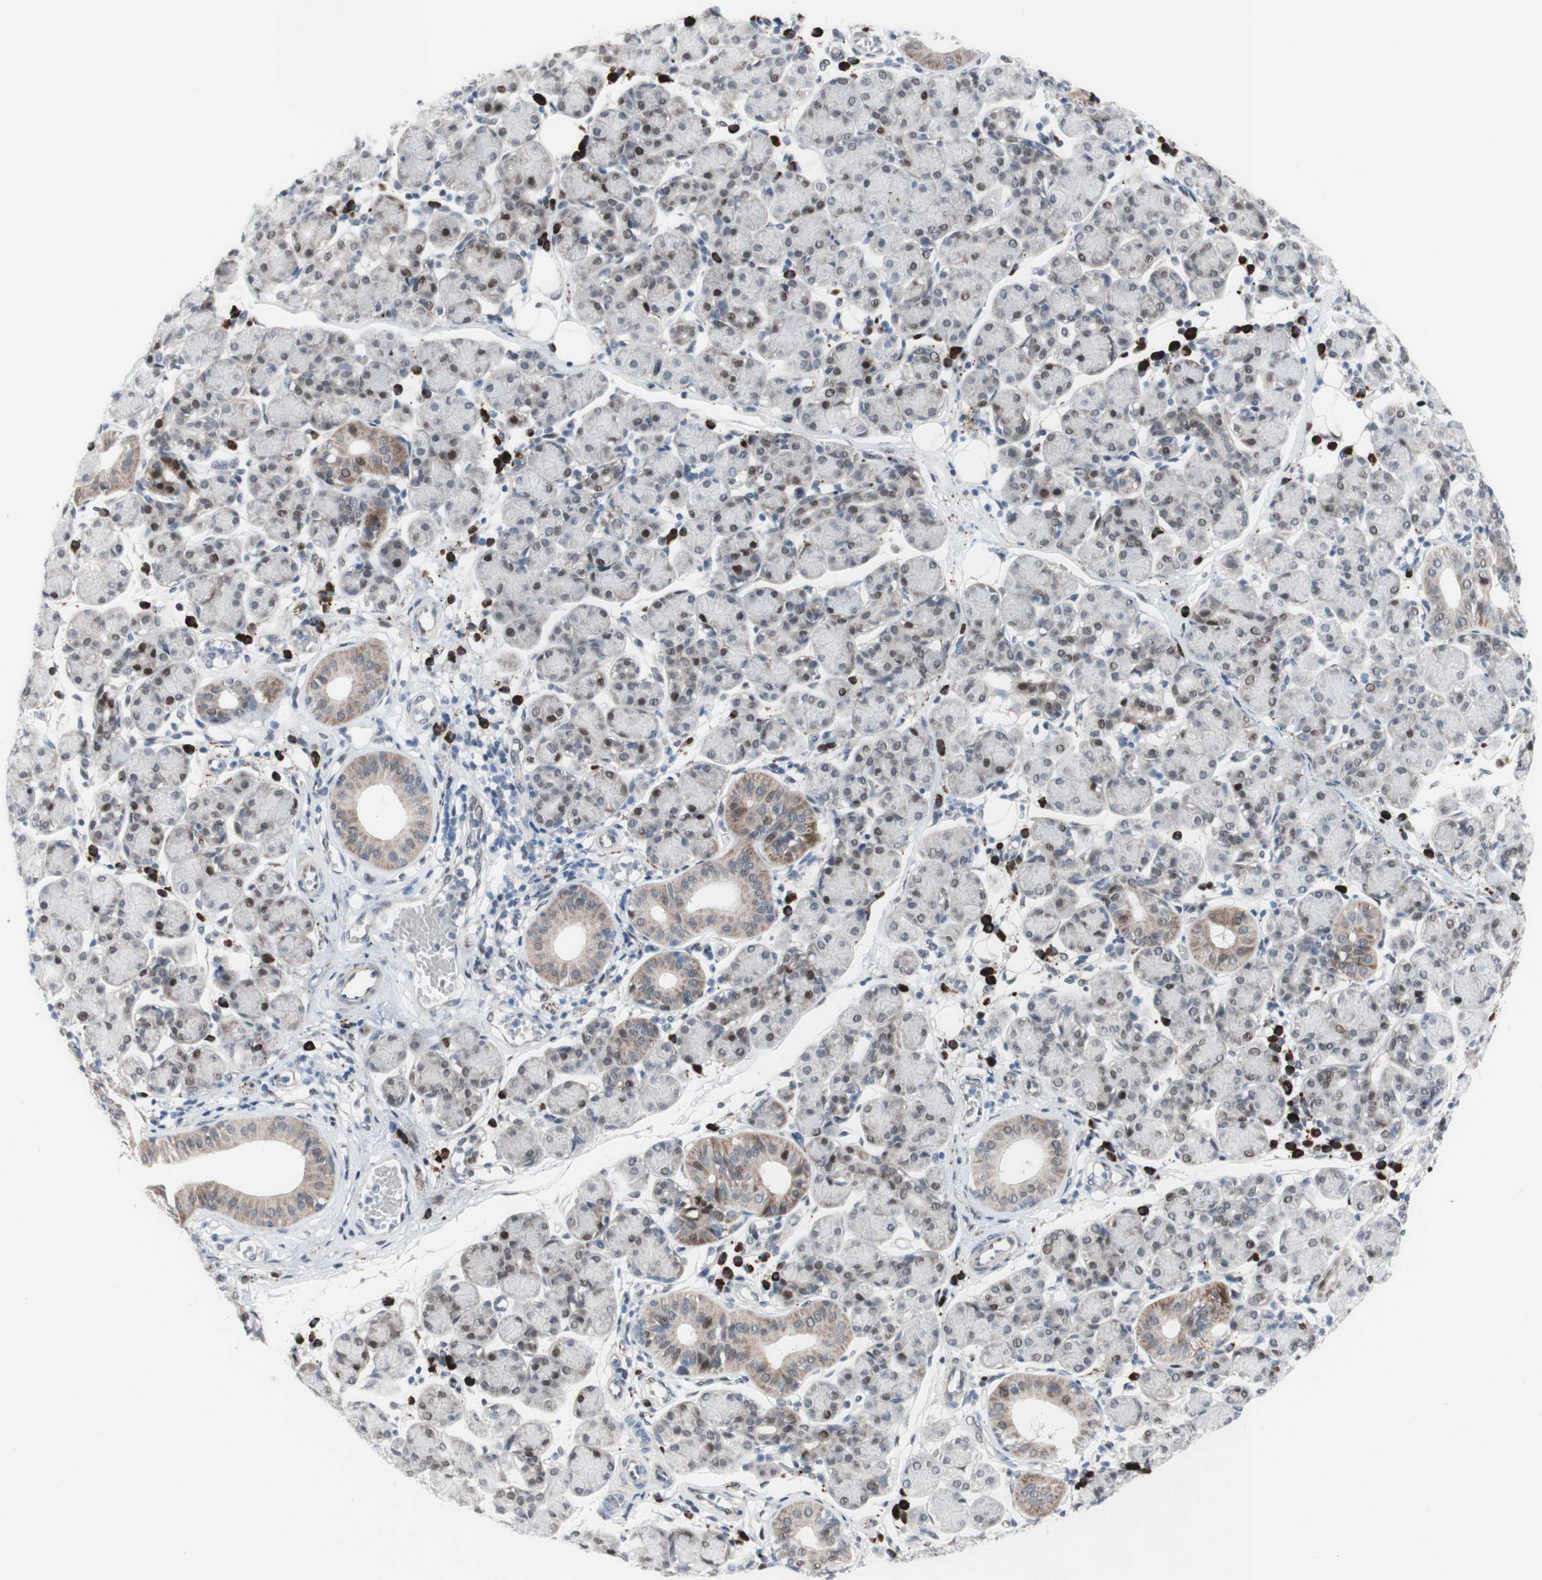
{"staining": {"intensity": "moderate", "quantity": "25%-75%", "location": "cytoplasmic/membranous,nuclear"}, "tissue": "salivary gland", "cell_type": "Glandular cells", "image_type": "normal", "snomed": [{"axis": "morphology", "description": "Normal tissue, NOS"}, {"axis": "morphology", "description": "Inflammation, NOS"}, {"axis": "topography", "description": "Lymph node"}, {"axis": "topography", "description": "Salivary gland"}], "caption": "The immunohistochemical stain labels moderate cytoplasmic/membranous,nuclear expression in glandular cells of benign salivary gland. (Stains: DAB (3,3'-diaminobenzidine) in brown, nuclei in blue, Microscopy: brightfield microscopy at high magnification).", "gene": "PHTF2", "patient": {"sex": "male", "age": 3}}